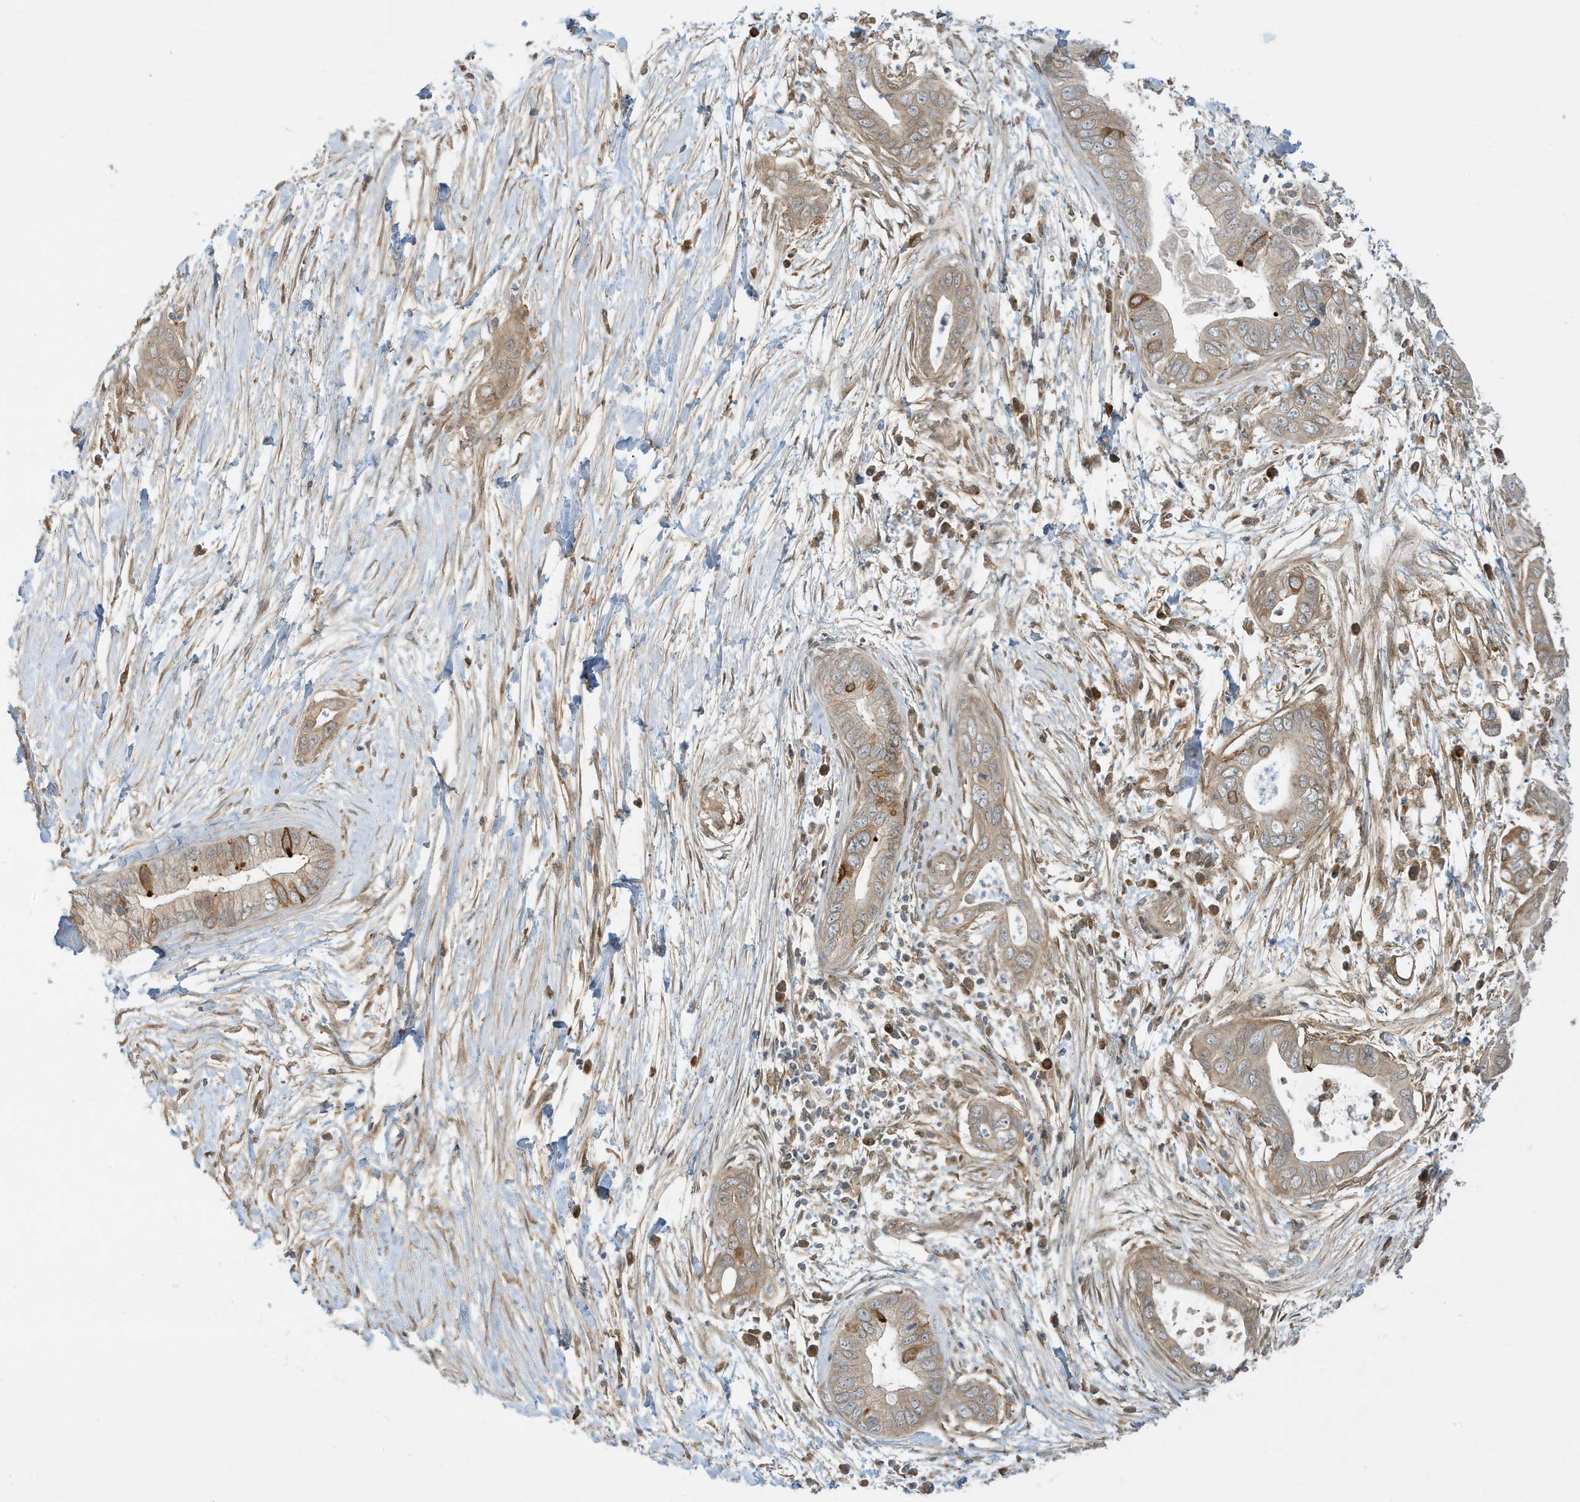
{"staining": {"intensity": "moderate", "quantity": "<25%", "location": "cytoplasmic/membranous"}, "tissue": "pancreatic cancer", "cell_type": "Tumor cells", "image_type": "cancer", "snomed": [{"axis": "morphology", "description": "Adenocarcinoma, NOS"}, {"axis": "topography", "description": "Pancreas"}], "caption": "Pancreatic cancer (adenocarcinoma) stained with DAB immunohistochemistry (IHC) displays low levels of moderate cytoplasmic/membranous expression in approximately <25% of tumor cells. The staining is performed using DAB brown chromogen to label protein expression. The nuclei are counter-stained blue using hematoxylin.", "gene": "SCARF2", "patient": {"sex": "male", "age": 75}}